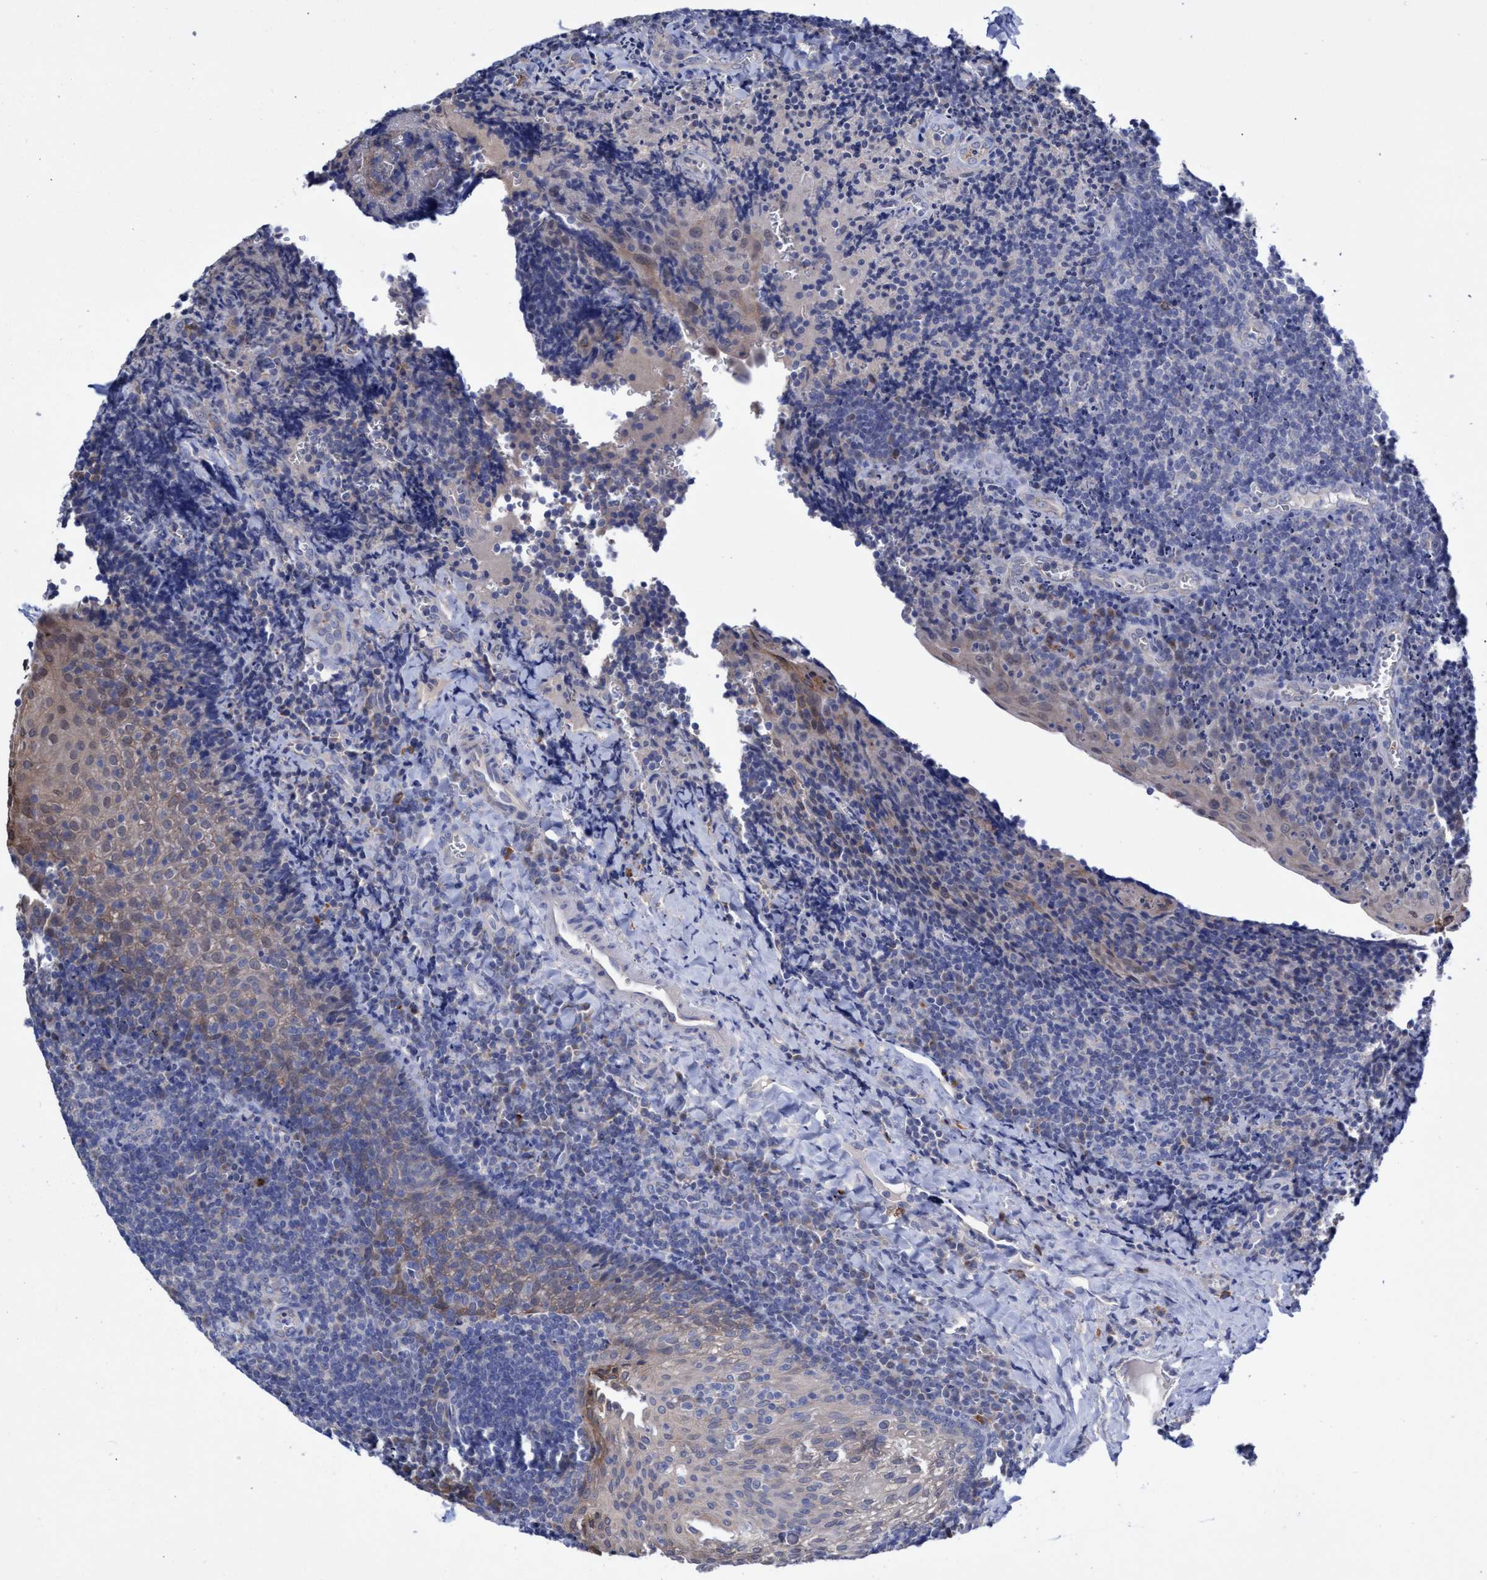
{"staining": {"intensity": "weak", "quantity": "<25%", "location": "cytoplasmic/membranous"}, "tissue": "tonsil", "cell_type": "Germinal center cells", "image_type": "normal", "snomed": [{"axis": "morphology", "description": "Normal tissue, NOS"}, {"axis": "morphology", "description": "Inflammation, NOS"}, {"axis": "topography", "description": "Tonsil"}], "caption": "Tonsil was stained to show a protein in brown. There is no significant expression in germinal center cells.", "gene": "SVEP1", "patient": {"sex": "female", "age": 31}}